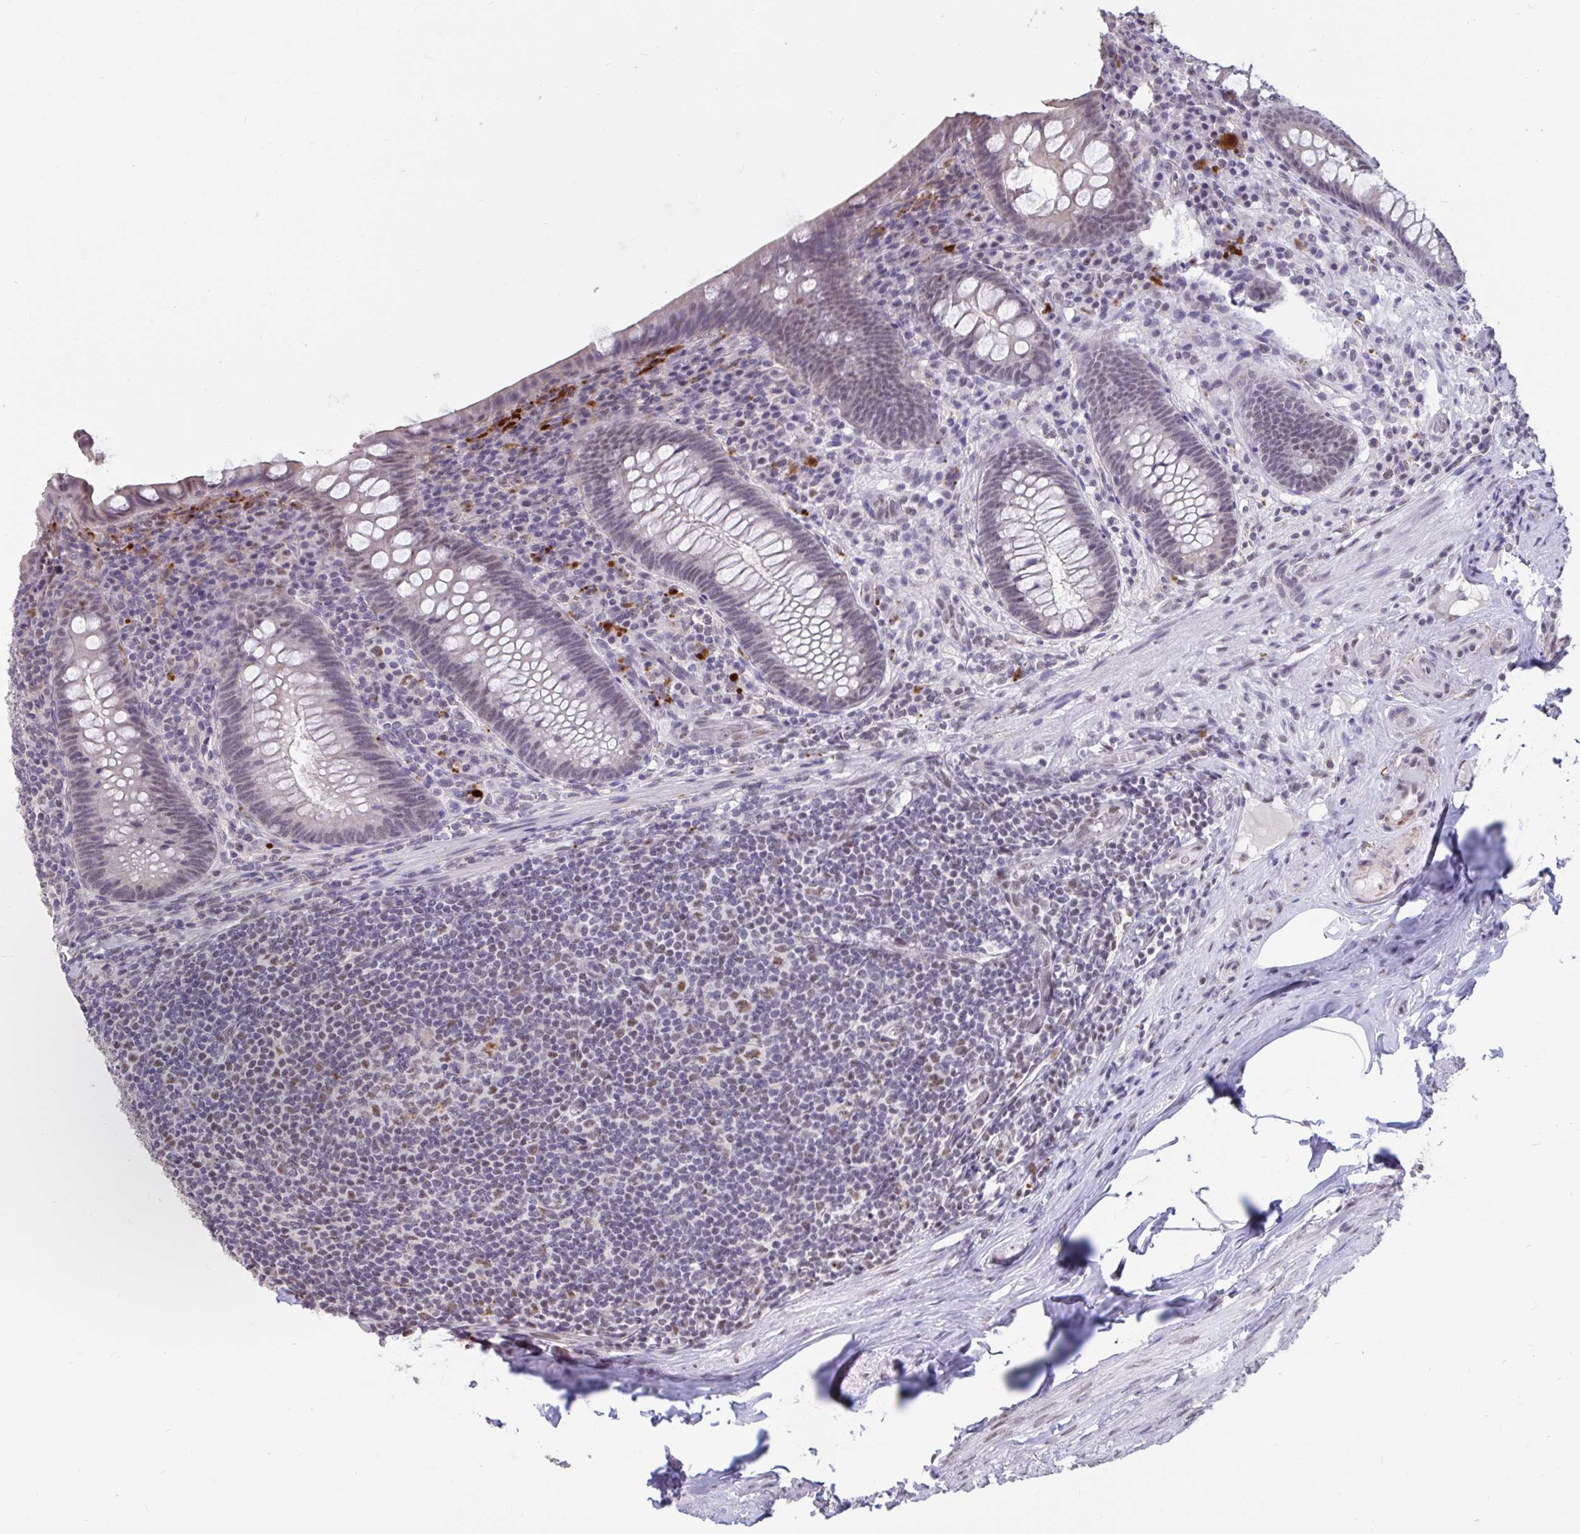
{"staining": {"intensity": "negative", "quantity": "none", "location": "none"}, "tissue": "appendix", "cell_type": "Glandular cells", "image_type": "normal", "snomed": [{"axis": "morphology", "description": "Normal tissue, NOS"}, {"axis": "topography", "description": "Appendix"}], "caption": "Human appendix stained for a protein using IHC reveals no staining in glandular cells.", "gene": "DDX39A", "patient": {"sex": "male", "age": 71}}